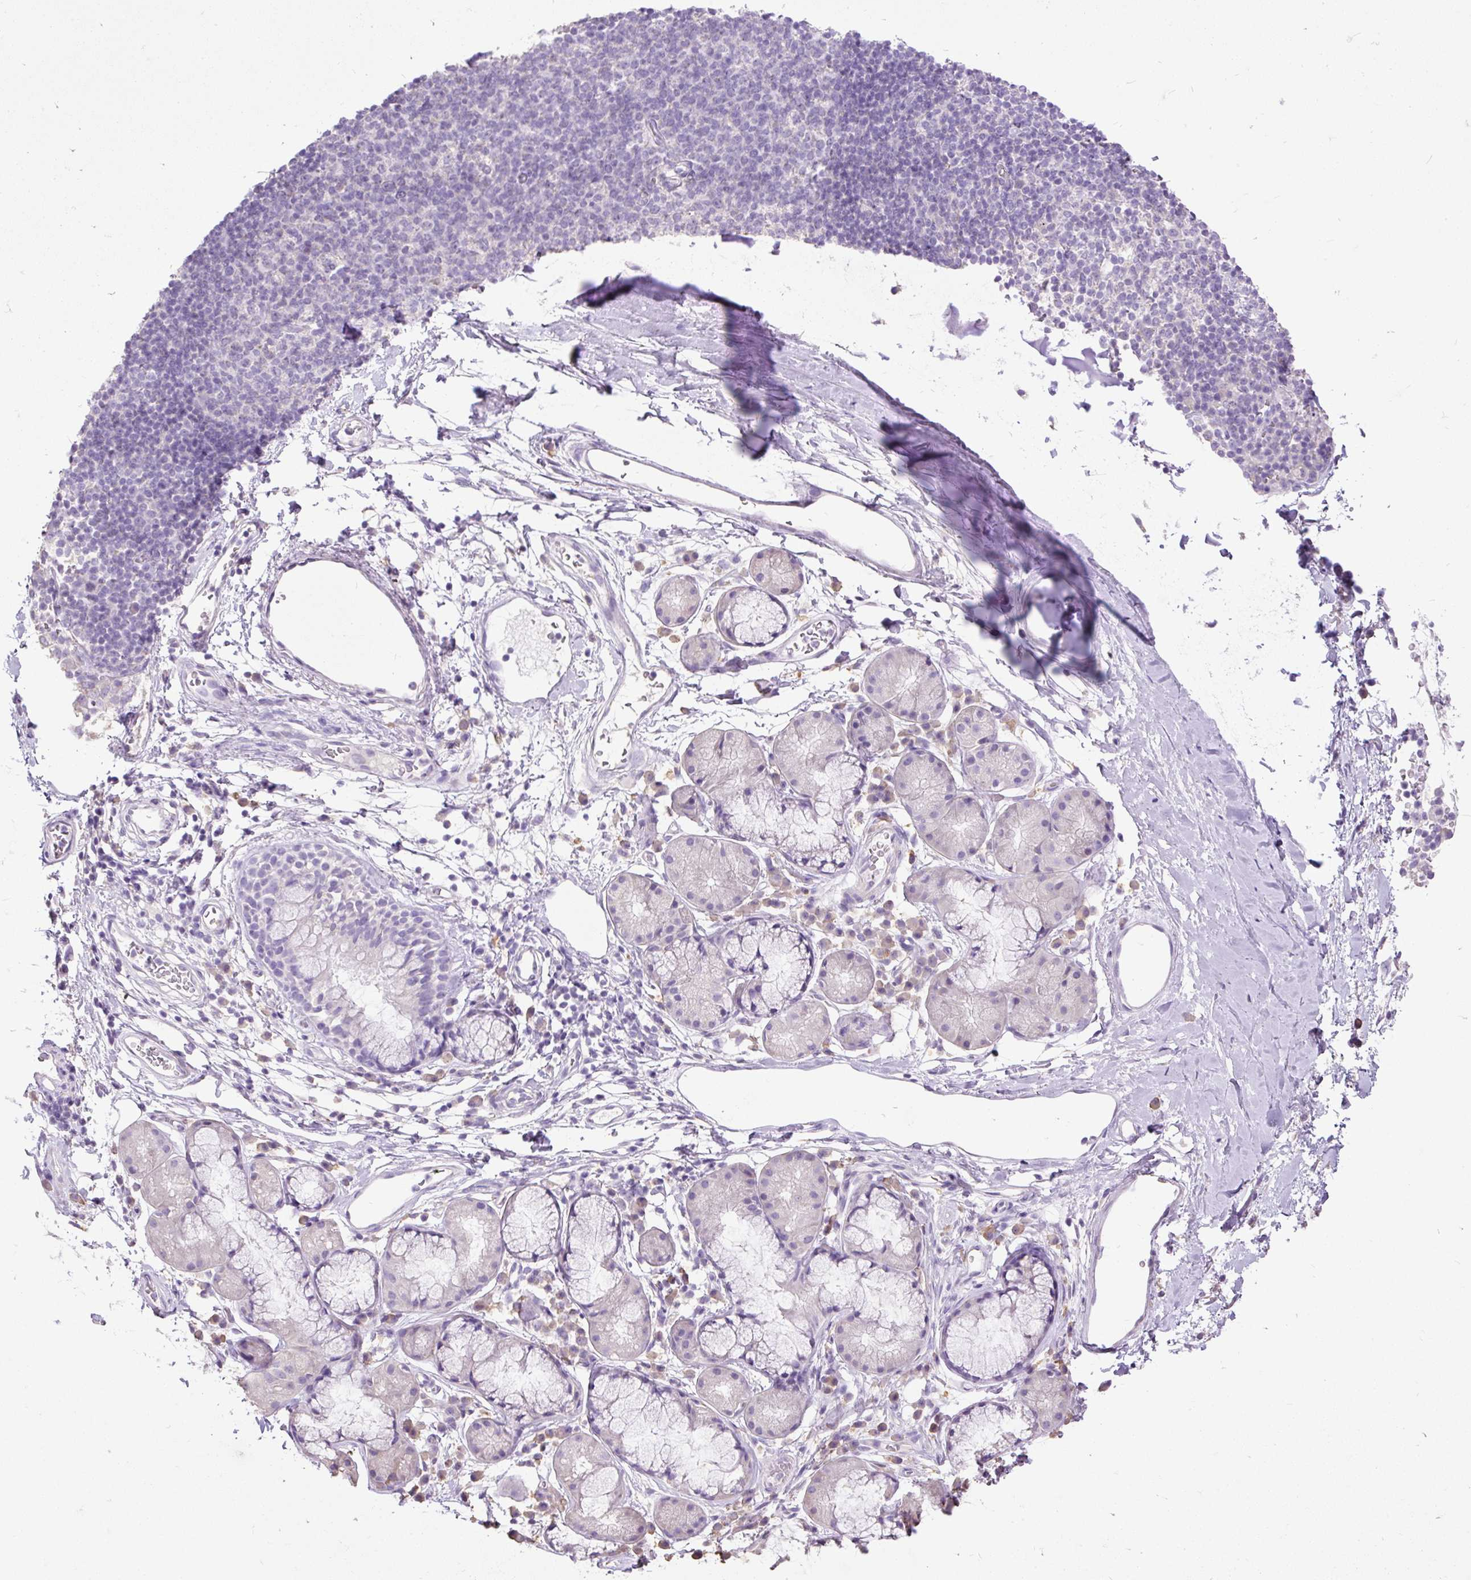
{"staining": {"intensity": "negative", "quantity": "none", "location": "none"}, "tissue": "adipose tissue", "cell_type": "Adipocytes", "image_type": "normal", "snomed": [{"axis": "morphology", "description": "Normal tissue, NOS"}, {"axis": "topography", "description": "Cartilage tissue"}, {"axis": "topography", "description": "Bronchus"}], "caption": "An immunohistochemistry photomicrograph of unremarkable adipose tissue is shown. There is no staining in adipocytes of adipose tissue.", "gene": "GBX1", "patient": {"sex": "male", "age": 58}}